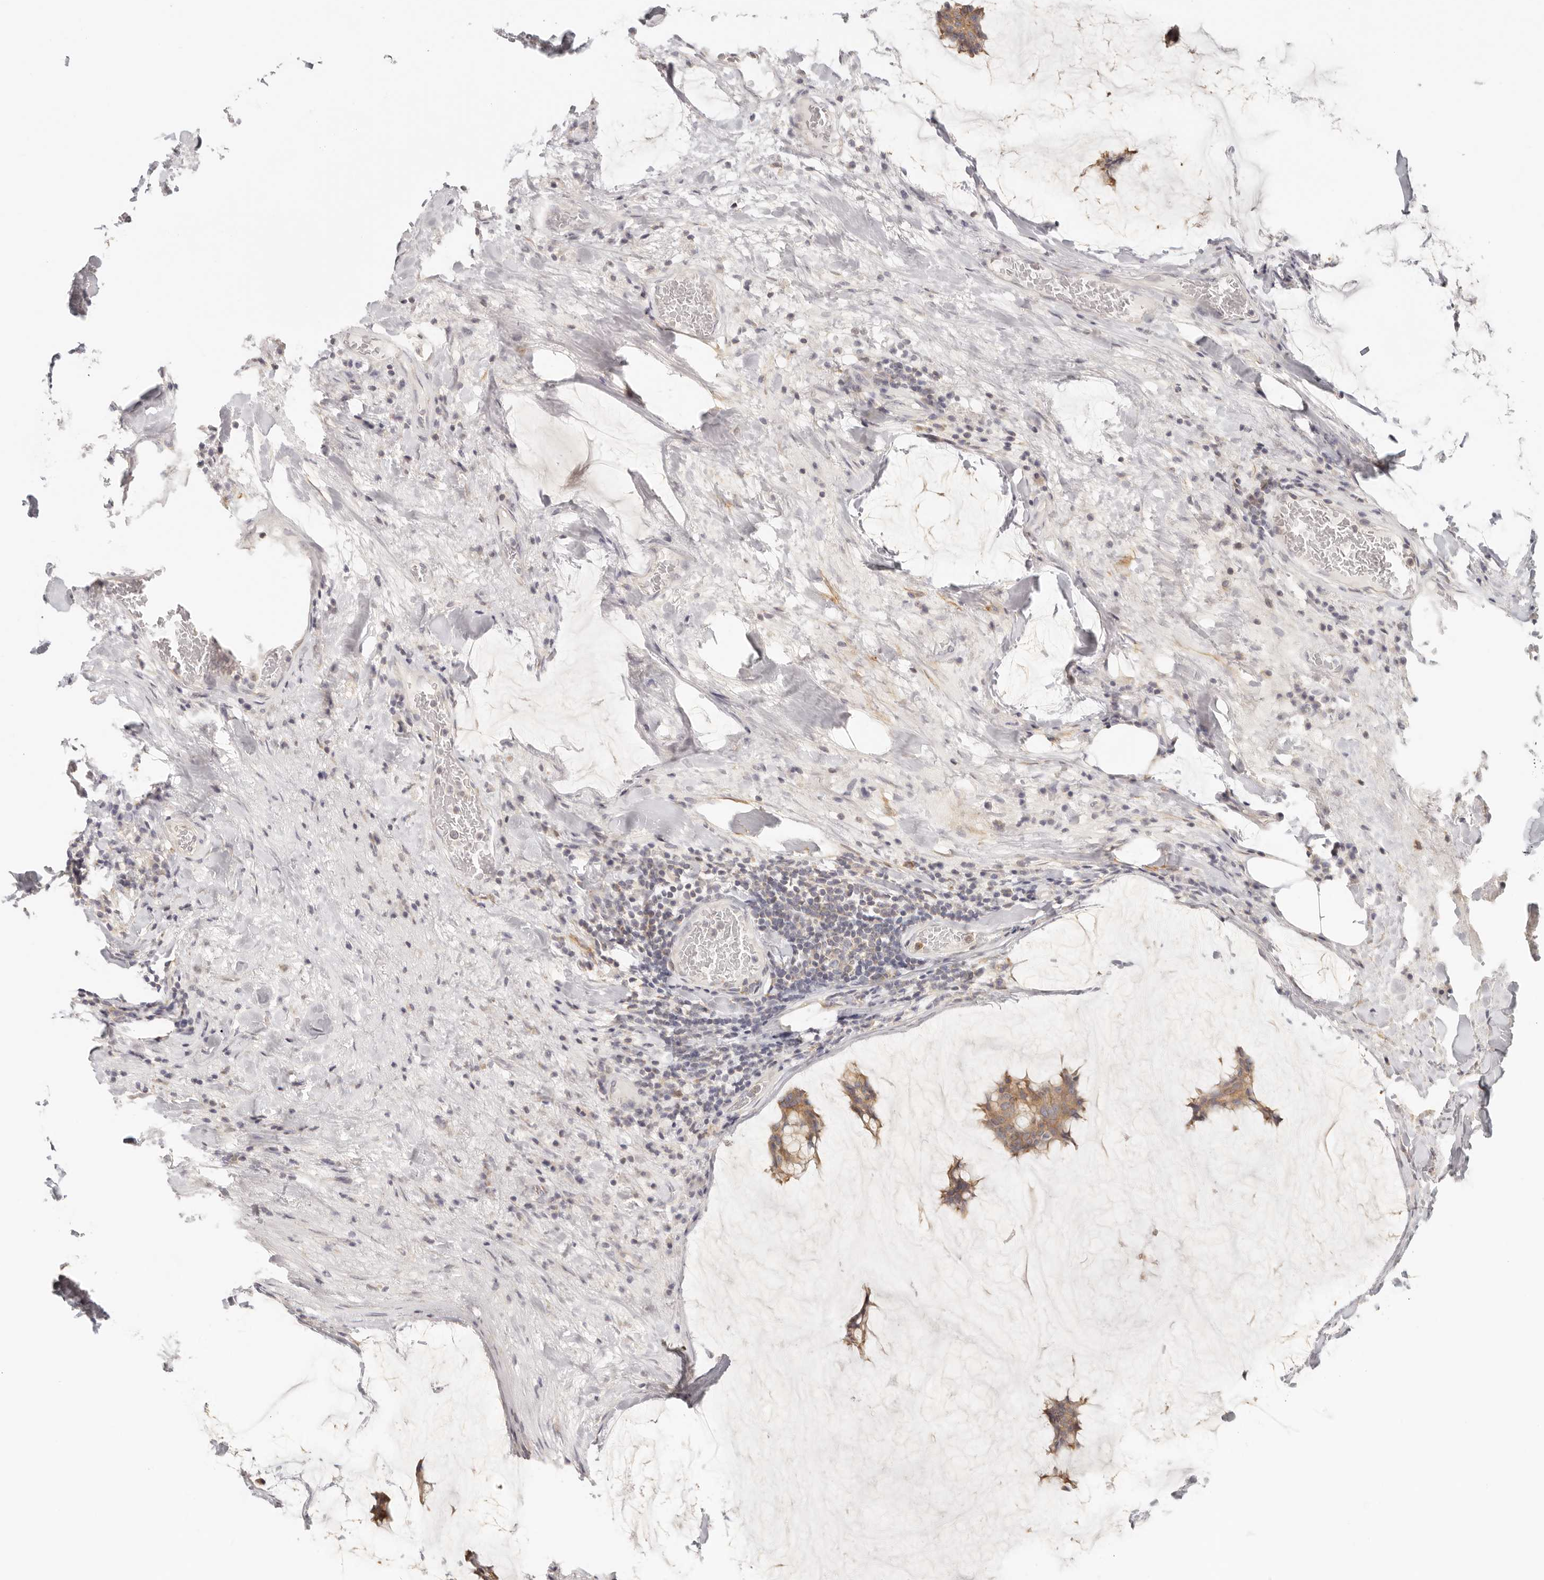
{"staining": {"intensity": "moderate", "quantity": ">75%", "location": "cytoplasmic/membranous"}, "tissue": "breast cancer", "cell_type": "Tumor cells", "image_type": "cancer", "snomed": [{"axis": "morphology", "description": "Duct carcinoma"}, {"axis": "topography", "description": "Breast"}], "caption": "An IHC photomicrograph of neoplastic tissue is shown. Protein staining in brown labels moderate cytoplasmic/membranous positivity in breast invasive ductal carcinoma within tumor cells.", "gene": "ANXA9", "patient": {"sex": "female", "age": 93}}